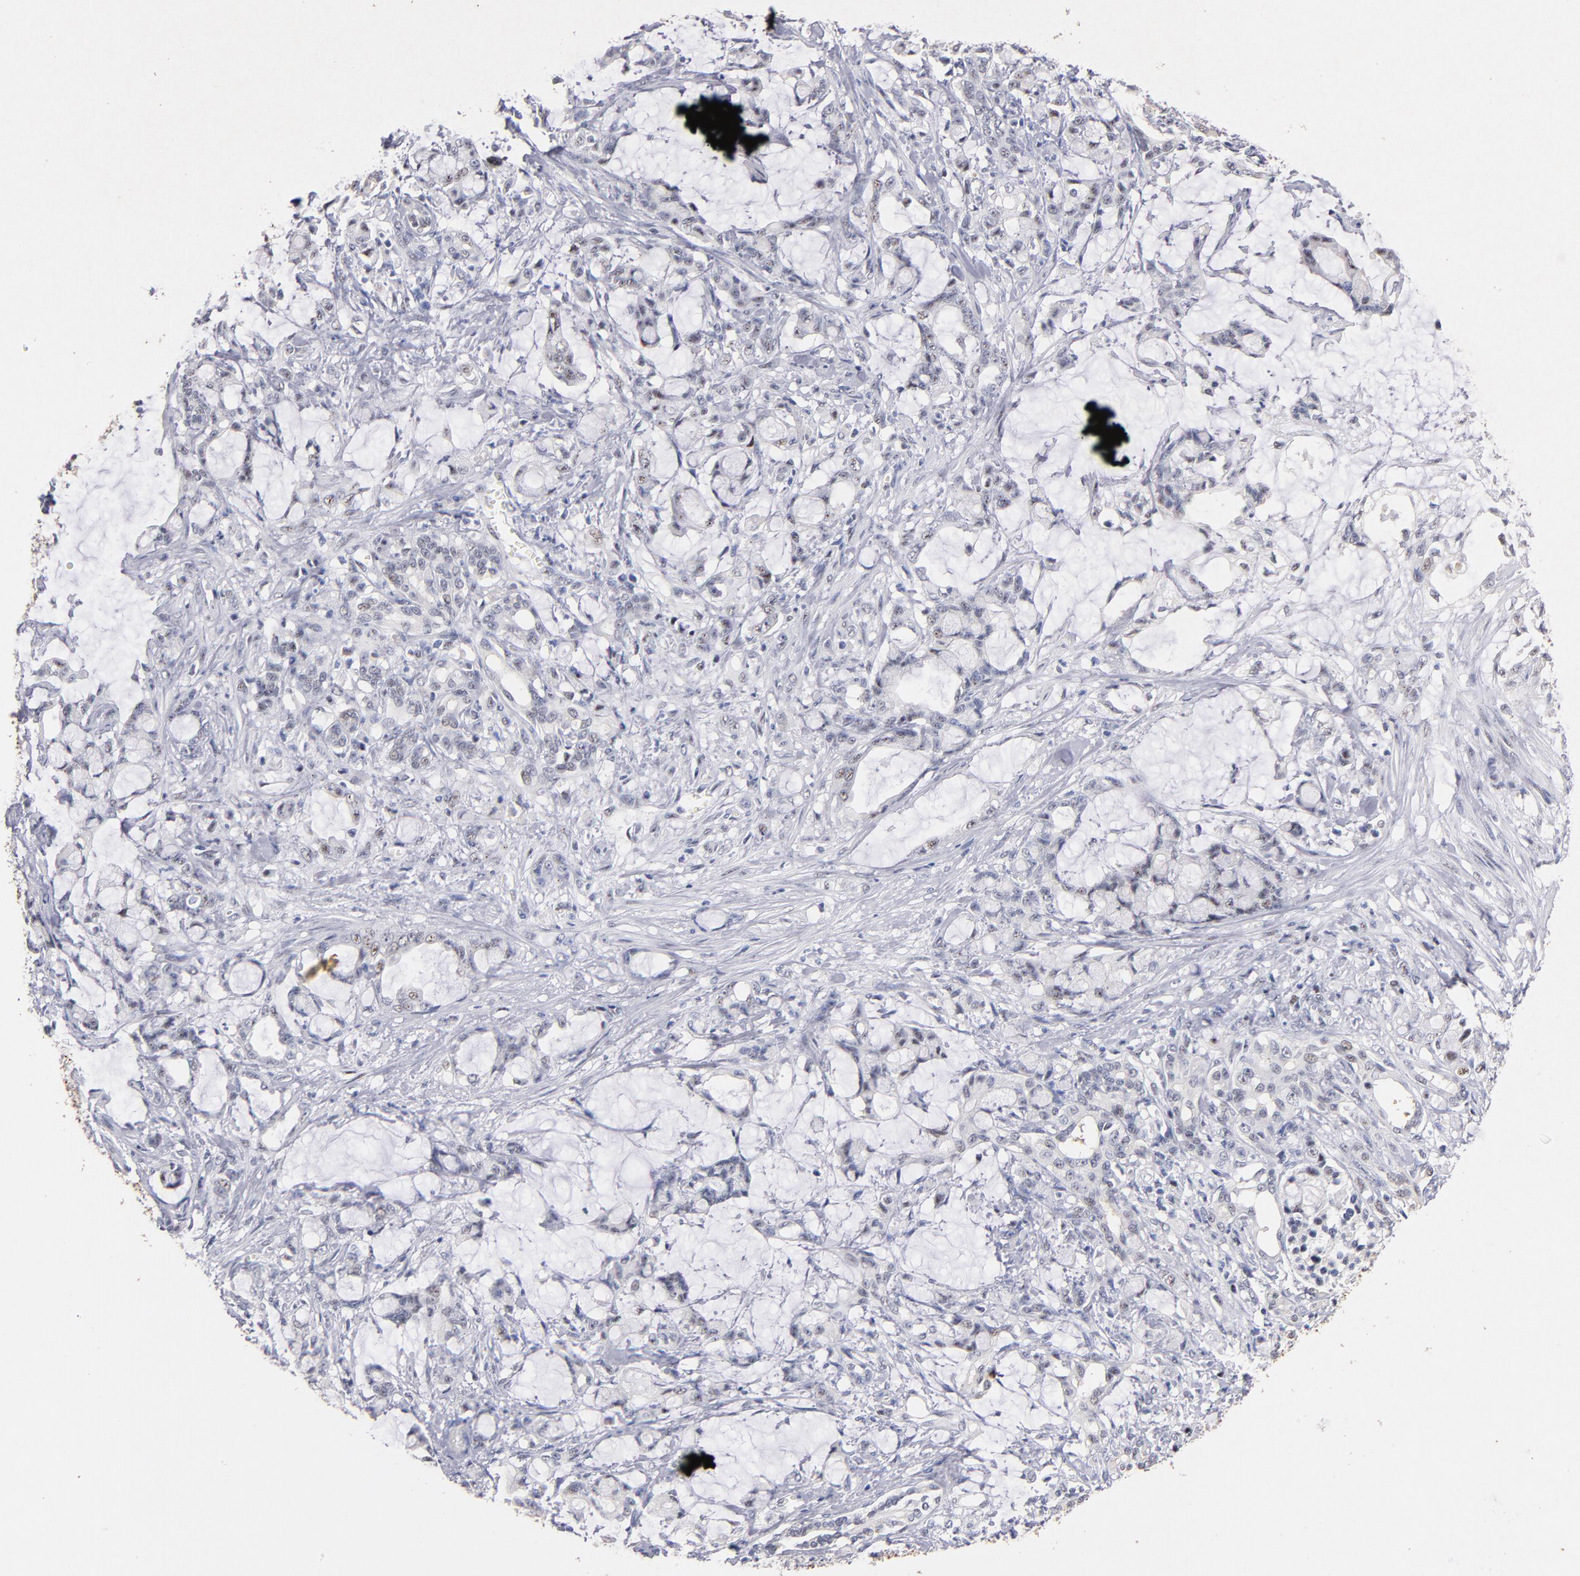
{"staining": {"intensity": "weak", "quantity": "<25%", "location": "nuclear"}, "tissue": "pancreatic cancer", "cell_type": "Tumor cells", "image_type": "cancer", "snomed": [{"axis": "morphology", "description": "Adenocarcinoma, NOS"}, {"axis": "topography", "description": "Pancreas"}], "caption": "The immunohistochemistry (IHC) photomicrograph has no significant expression in tumor cells of pancreatic cancer tissue.", "gene": "RAF1", "patient": {"sex": "female", "age": 73}}